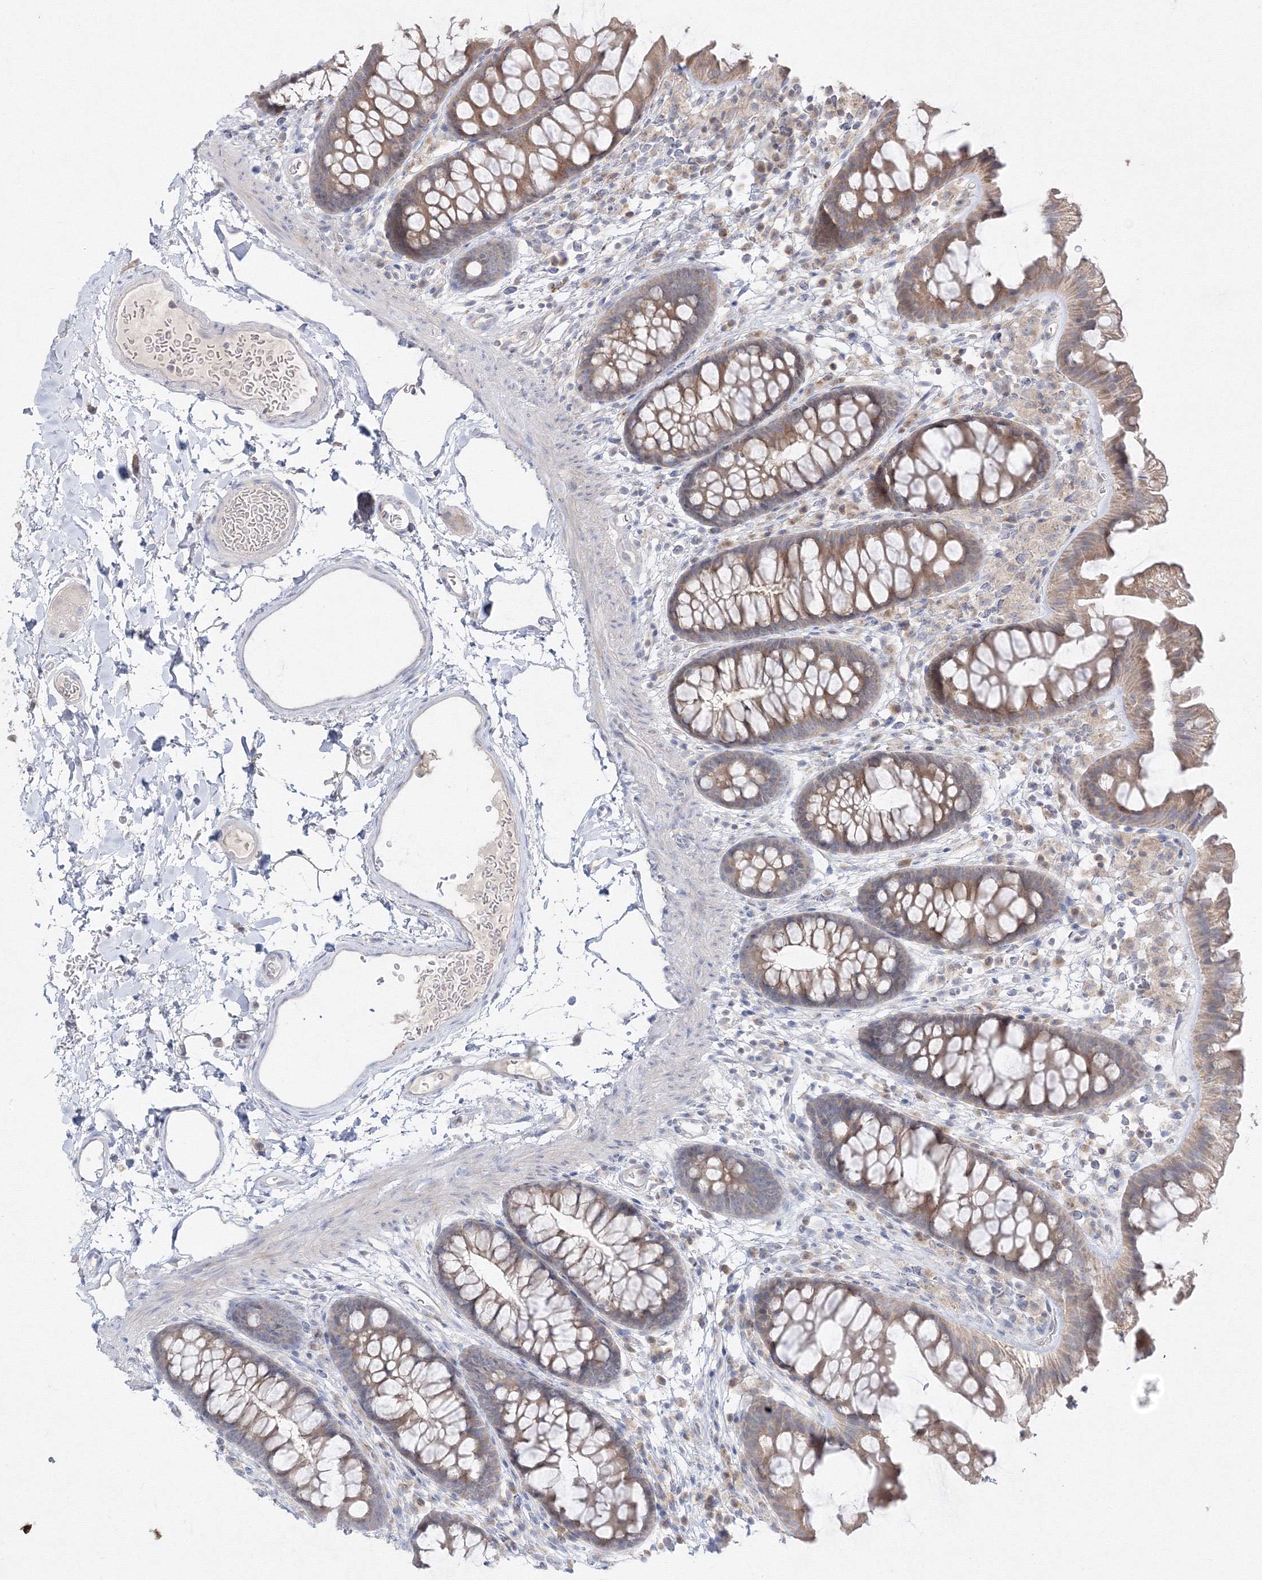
{"staining": {"intensity": "negative", "quantity": "none", "location": "none"}, "tissue": "colon", "cell_type": "Endothelial cells", "image_type": "normal", "snomed": [{"axis": "morphology", "description": "Normal tissue, NOS"}, {"axis": "topography", "description": "Colon"}], "caption": "This photomicrograph is of benign colon stained with immunohistochemistry to label a protein in brown with the nuclei are counter-stained blue. There is no expression in endothelial cells.", "gene": "FBXL8", "patient": {"sex": "female", "age": 62}}